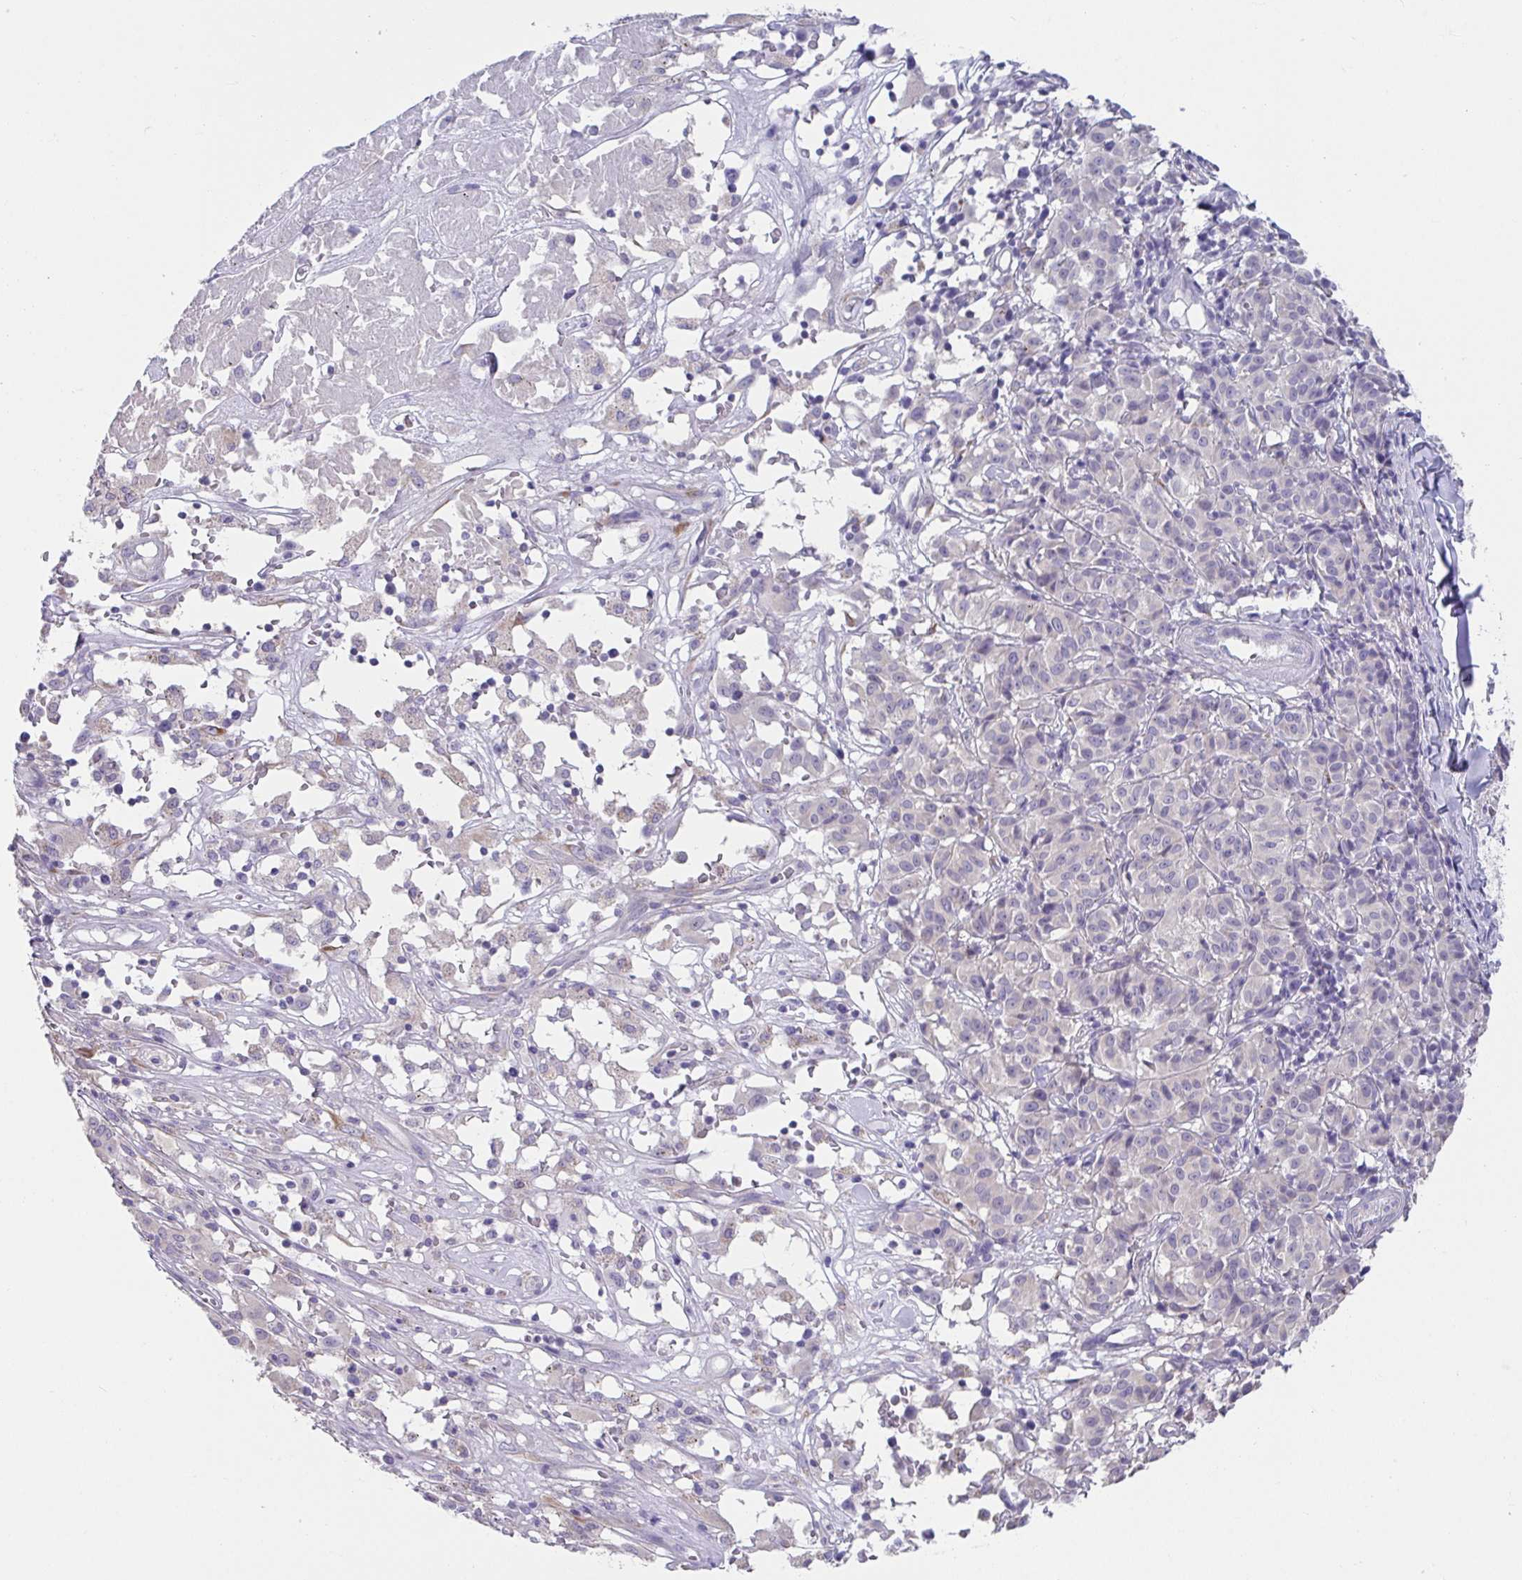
{"staining": {"intensity": "negative", "quantity": "none", "location": "none"}, "tissue": "melanoma", "cell_type": "Tumor cells", "image_type": "cancer", "snomed": [{"axis": "morphology", "description": "Malignant melanoma, NOS"}, {"axis": "topography", "description": "Skin"}], "caption": "Tumor cells show no significant protein staining in melanoma.", "gene": "CXCR1", "patient": {"sex": "female", "age": 72}}